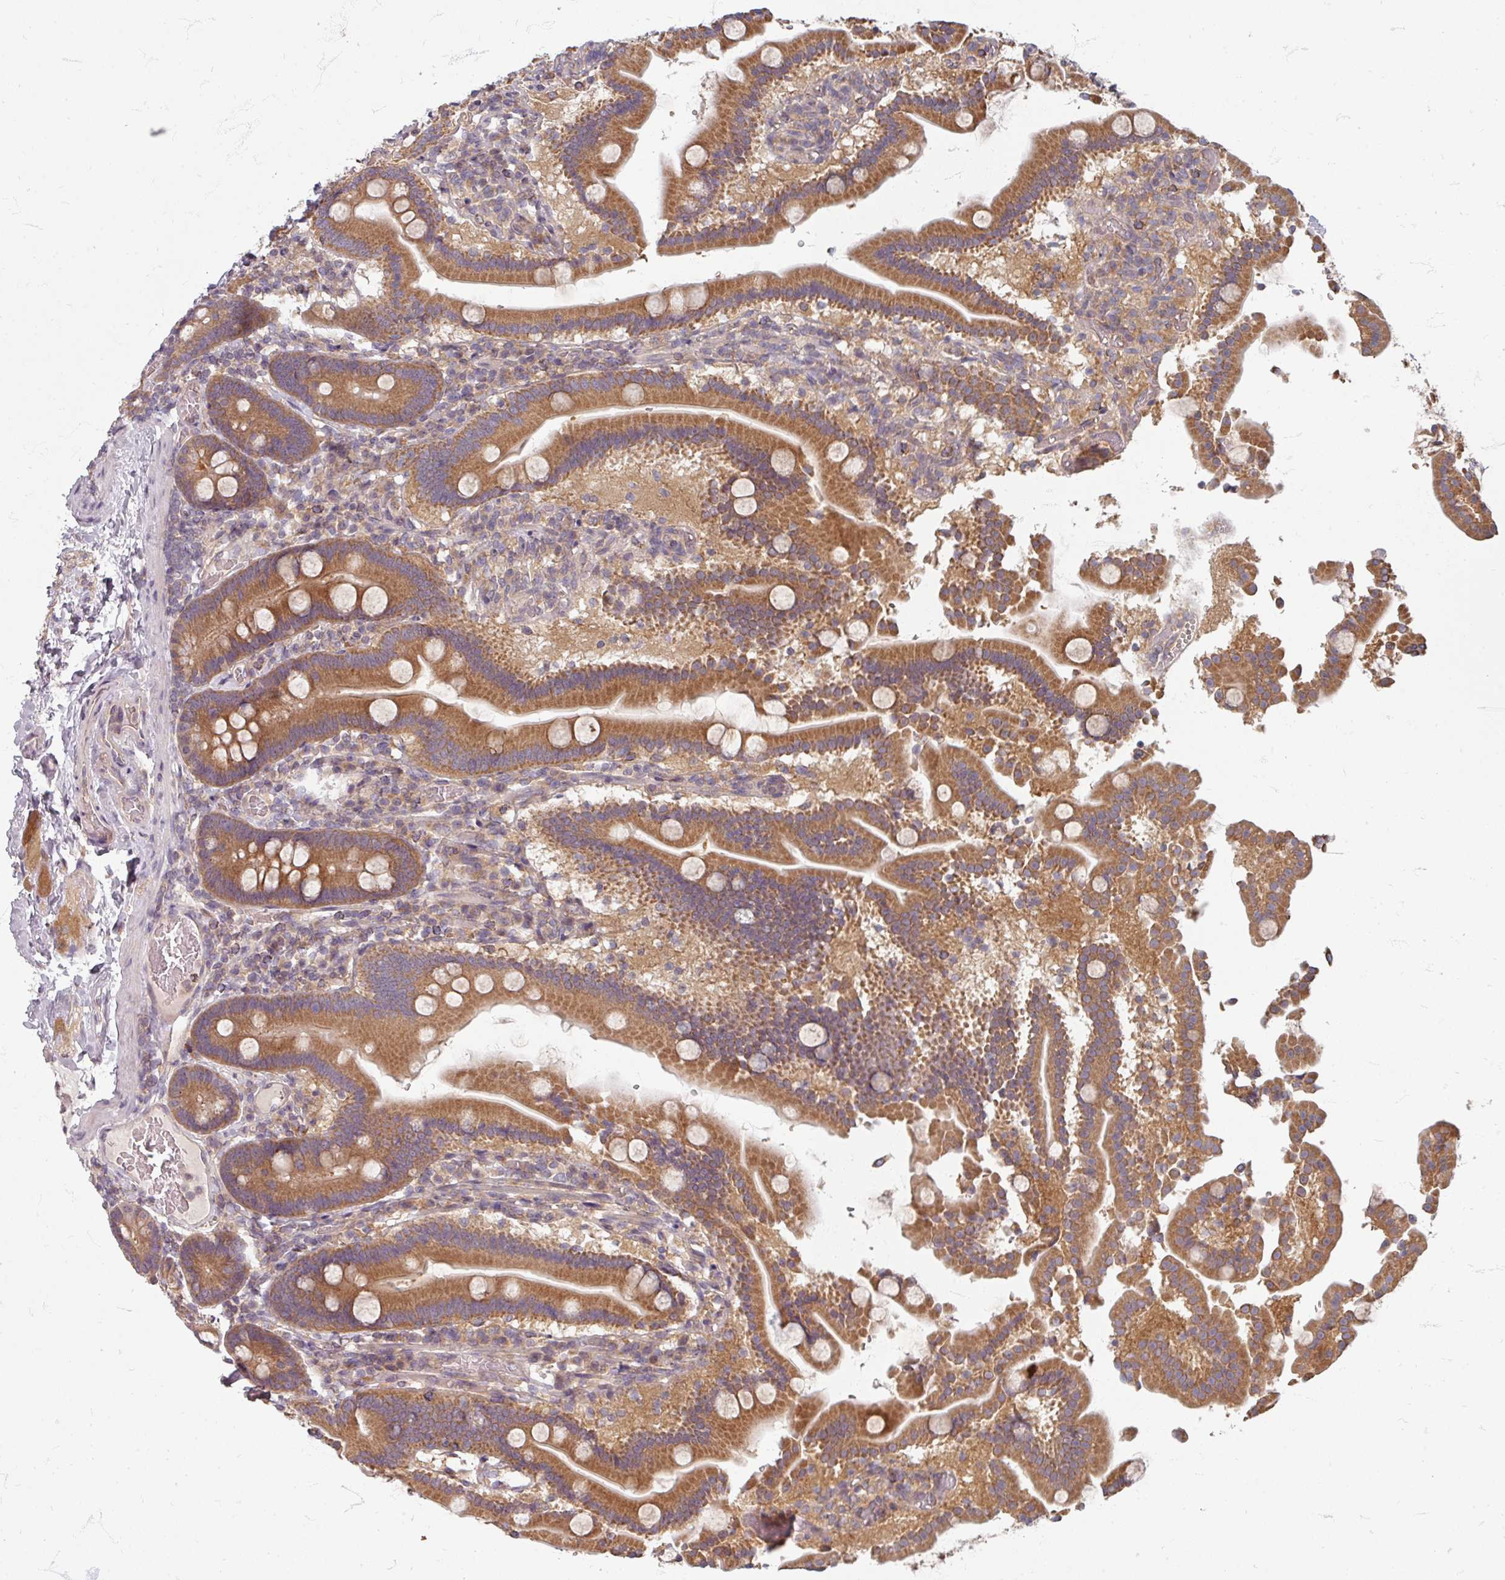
{"staining": {"intensity": "moderate", "quantity": ">75%", "location": "cytoplasmic/membranous"}, "tissue": "duodenum", "cell_type": "Glandular cells", "image_type": "normal", "snomed": [{"axis": "morphology", "description": "Normal tissue, NOS"}, {"axis": "topography", "description": "Duodenum"}], "caption": "Immunohistochemical staining of normal duodenum reveals moderate cytoplasmic/membranous protein staining in approximately >75% of glandular cells.", "gene": "STAM", "patient": {"sex": "male", "age": 55}}